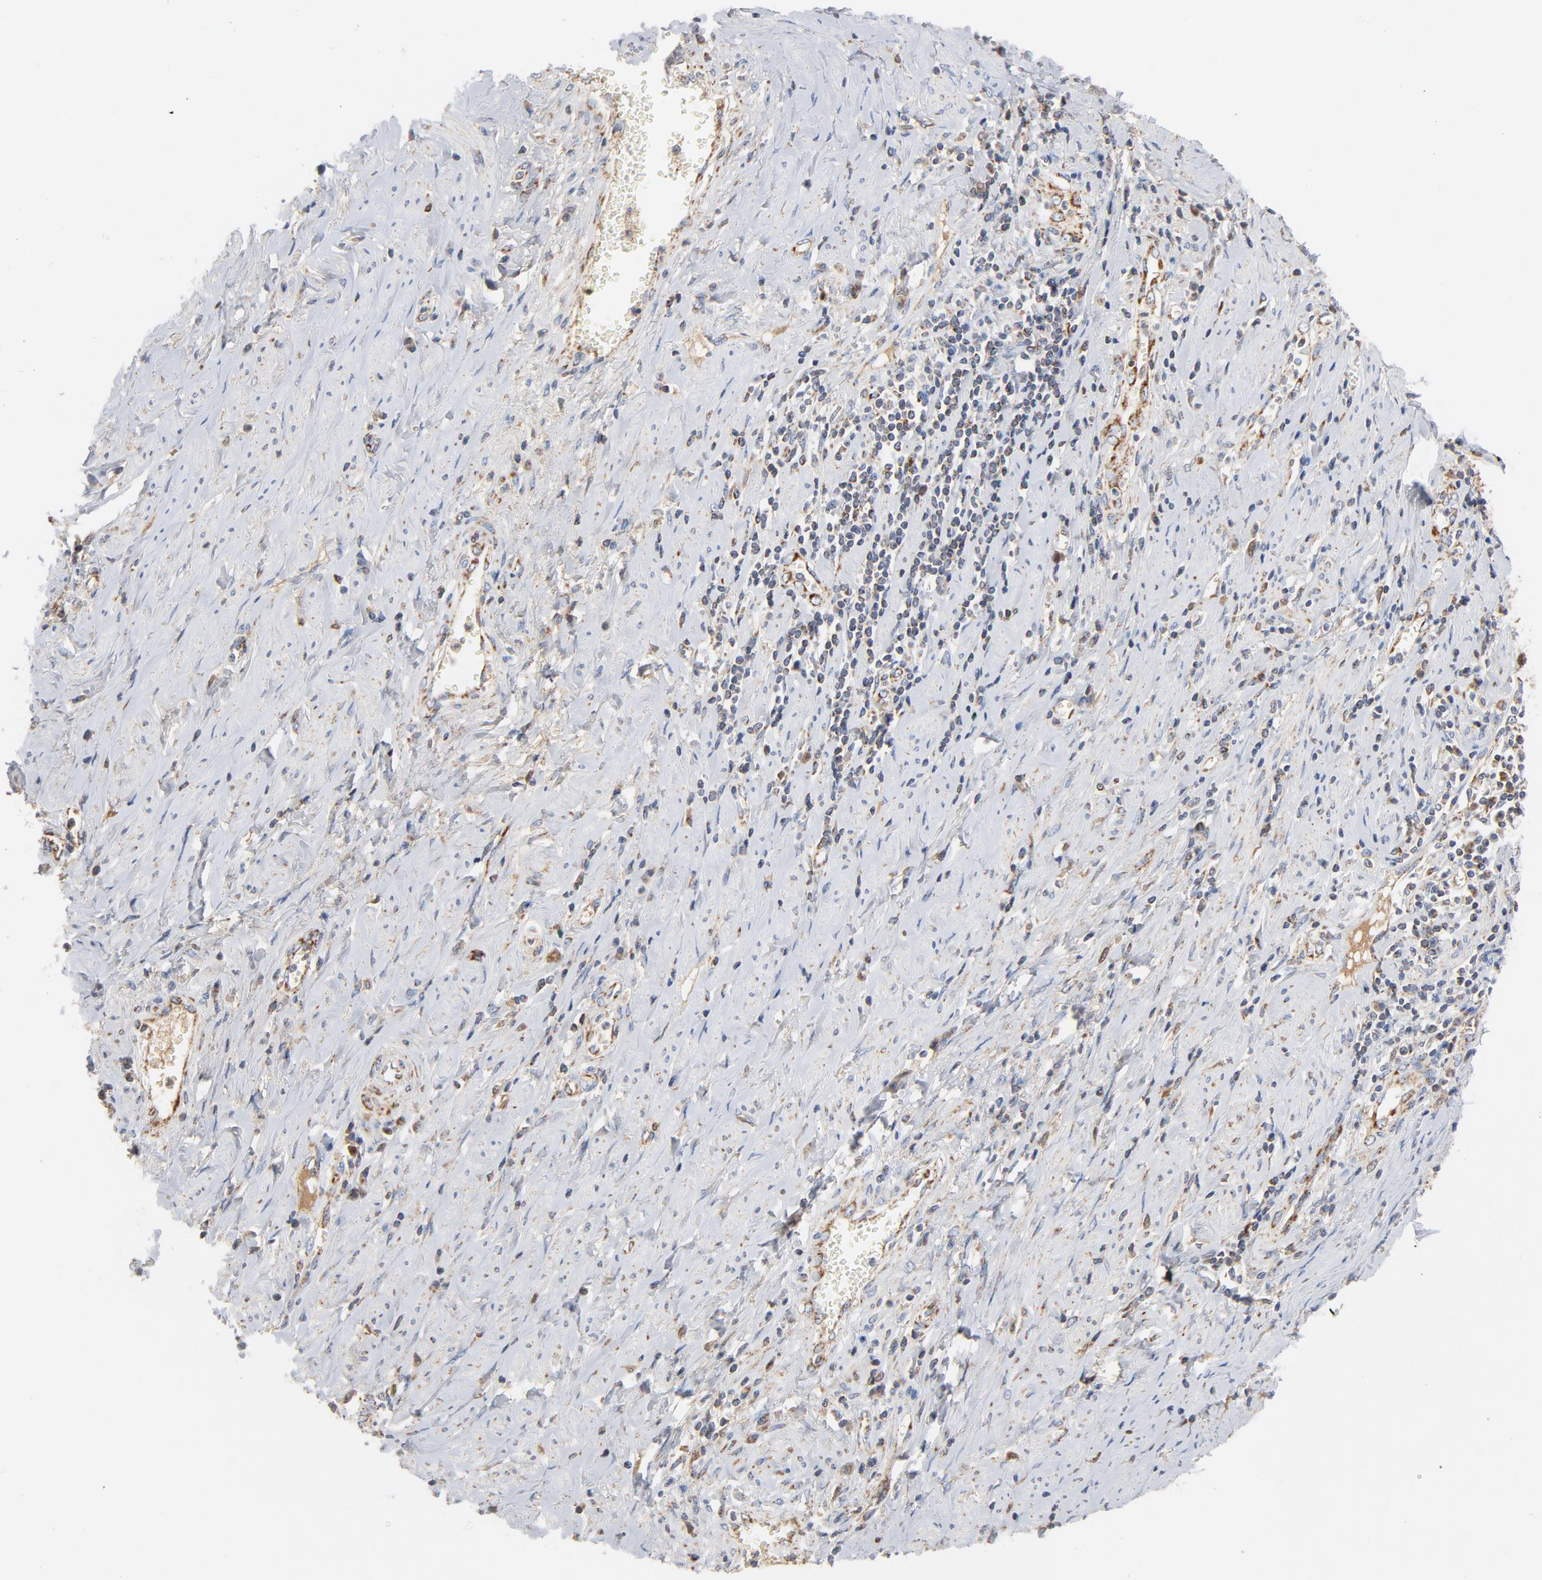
{"staining": {"intensity": "moderate", "quantity": ">75%", "location": "cytoplasmic/membranous"}, "tissue": "cervical cancer", "cell_type": "Tumor cells", "image_type": "cancer", "snomed": [{"axis": "morphology", "description": "Squamous cell carcinoma, NOS"}, {"axis": "topography", "description": "Cervix"}], "caption": "Cervical cancer (squamous cell carcinoma) stained with a brown dye demonstrates moderate cytoplasmic/membranous positive staining in about >75% of tumor cells.", "gene": "DIABLO", "patient": {"sex": "female", "age": 53}}